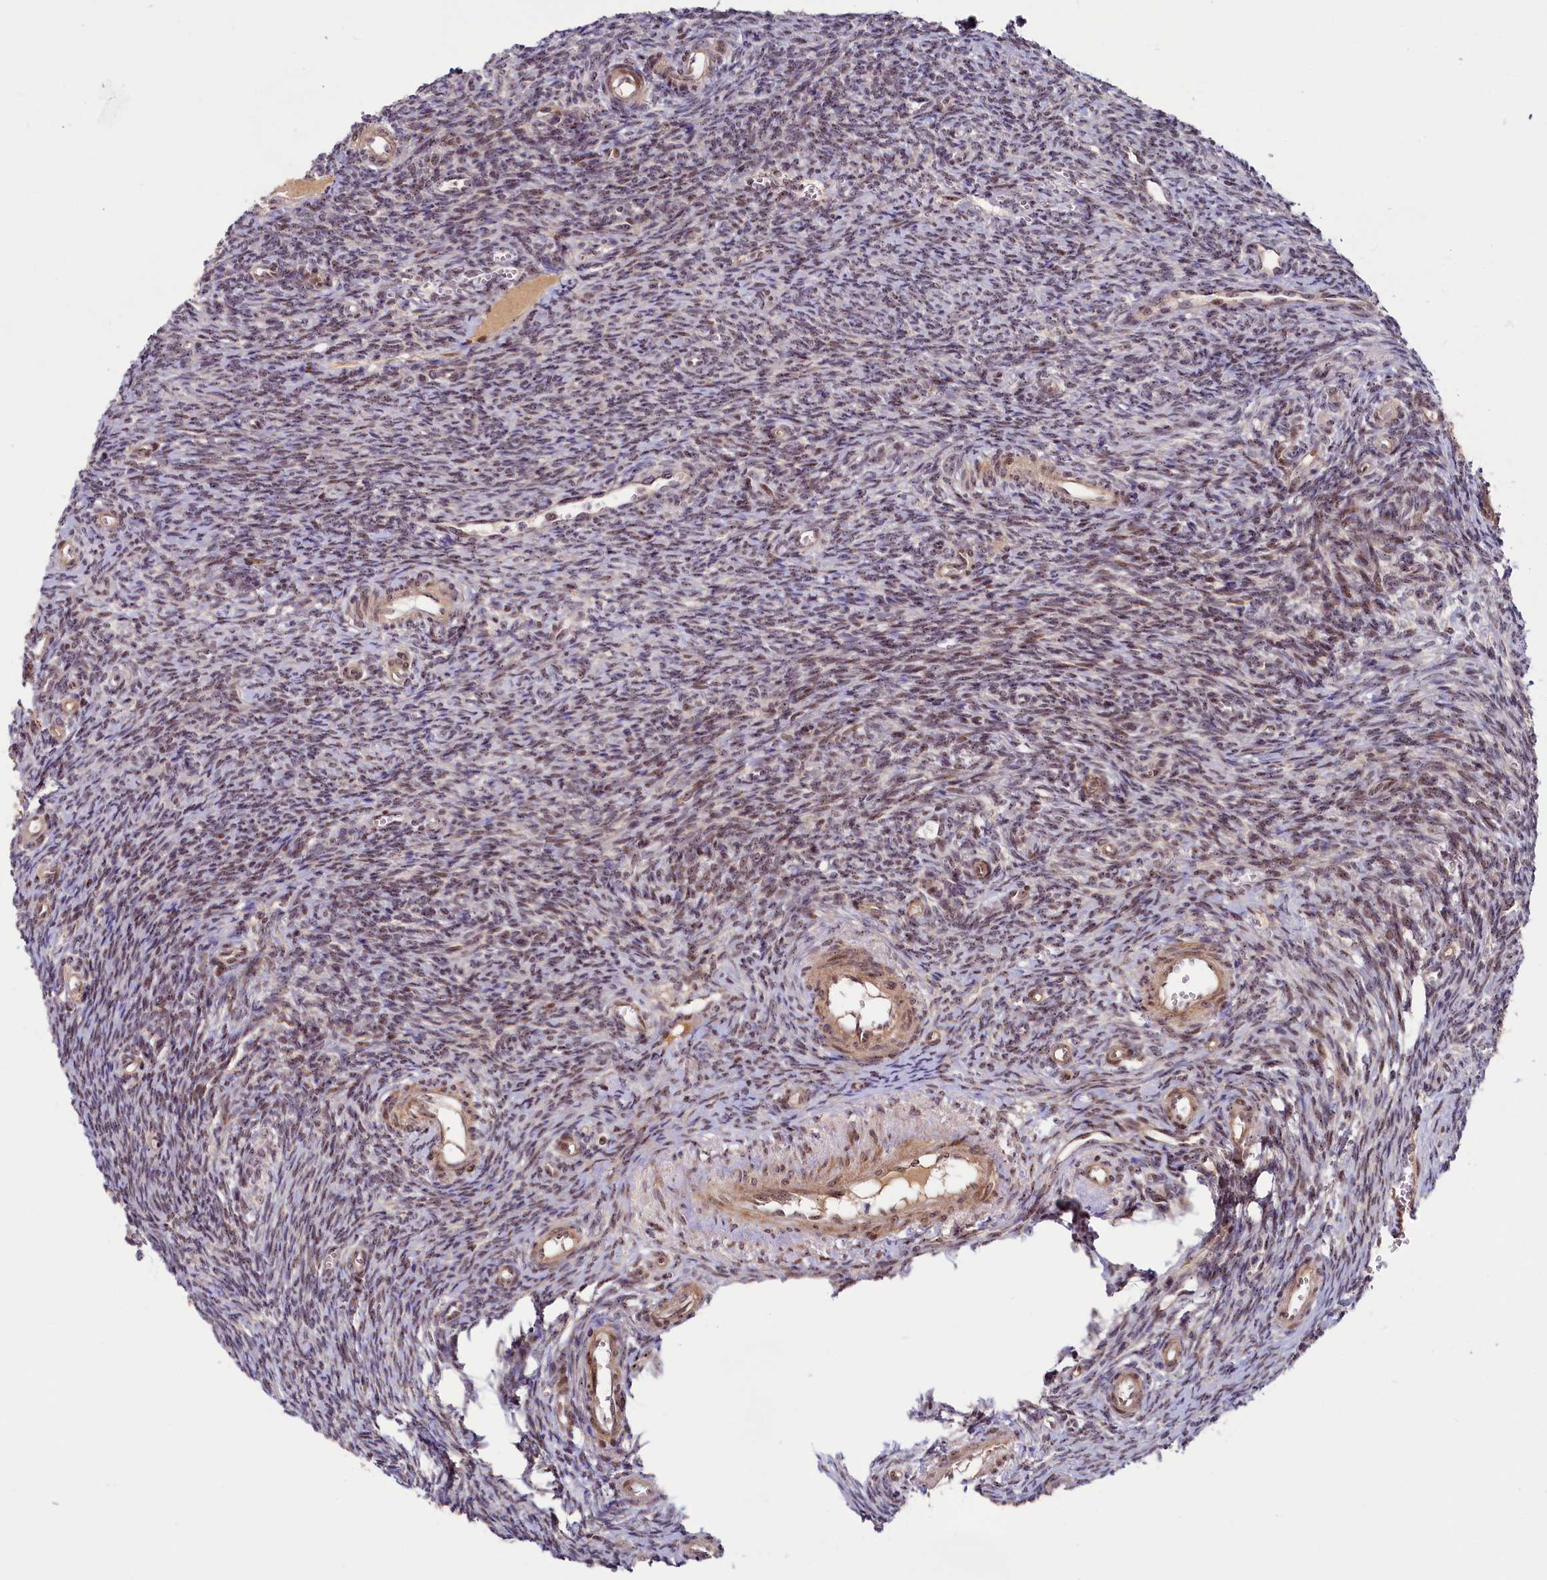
{"staining": {"intensity": "weak", "quantity": ">75%", "location": "nuclear"}, "tissue": "ovary", "cell_type": "Ovarian stroma cells", "image_type": "normal", "snomed": [{"axis": "morphology", "description": "Normal tissue, NOS"}, {"axis": "topography", "description": "Ovary"}], "caption": "Benign ovary demonstrates weak nuclear staining in about >75% of ovarian stroma cells.", "gene": "TCOF1", "patient": {"sex": "female", "age": 39}}